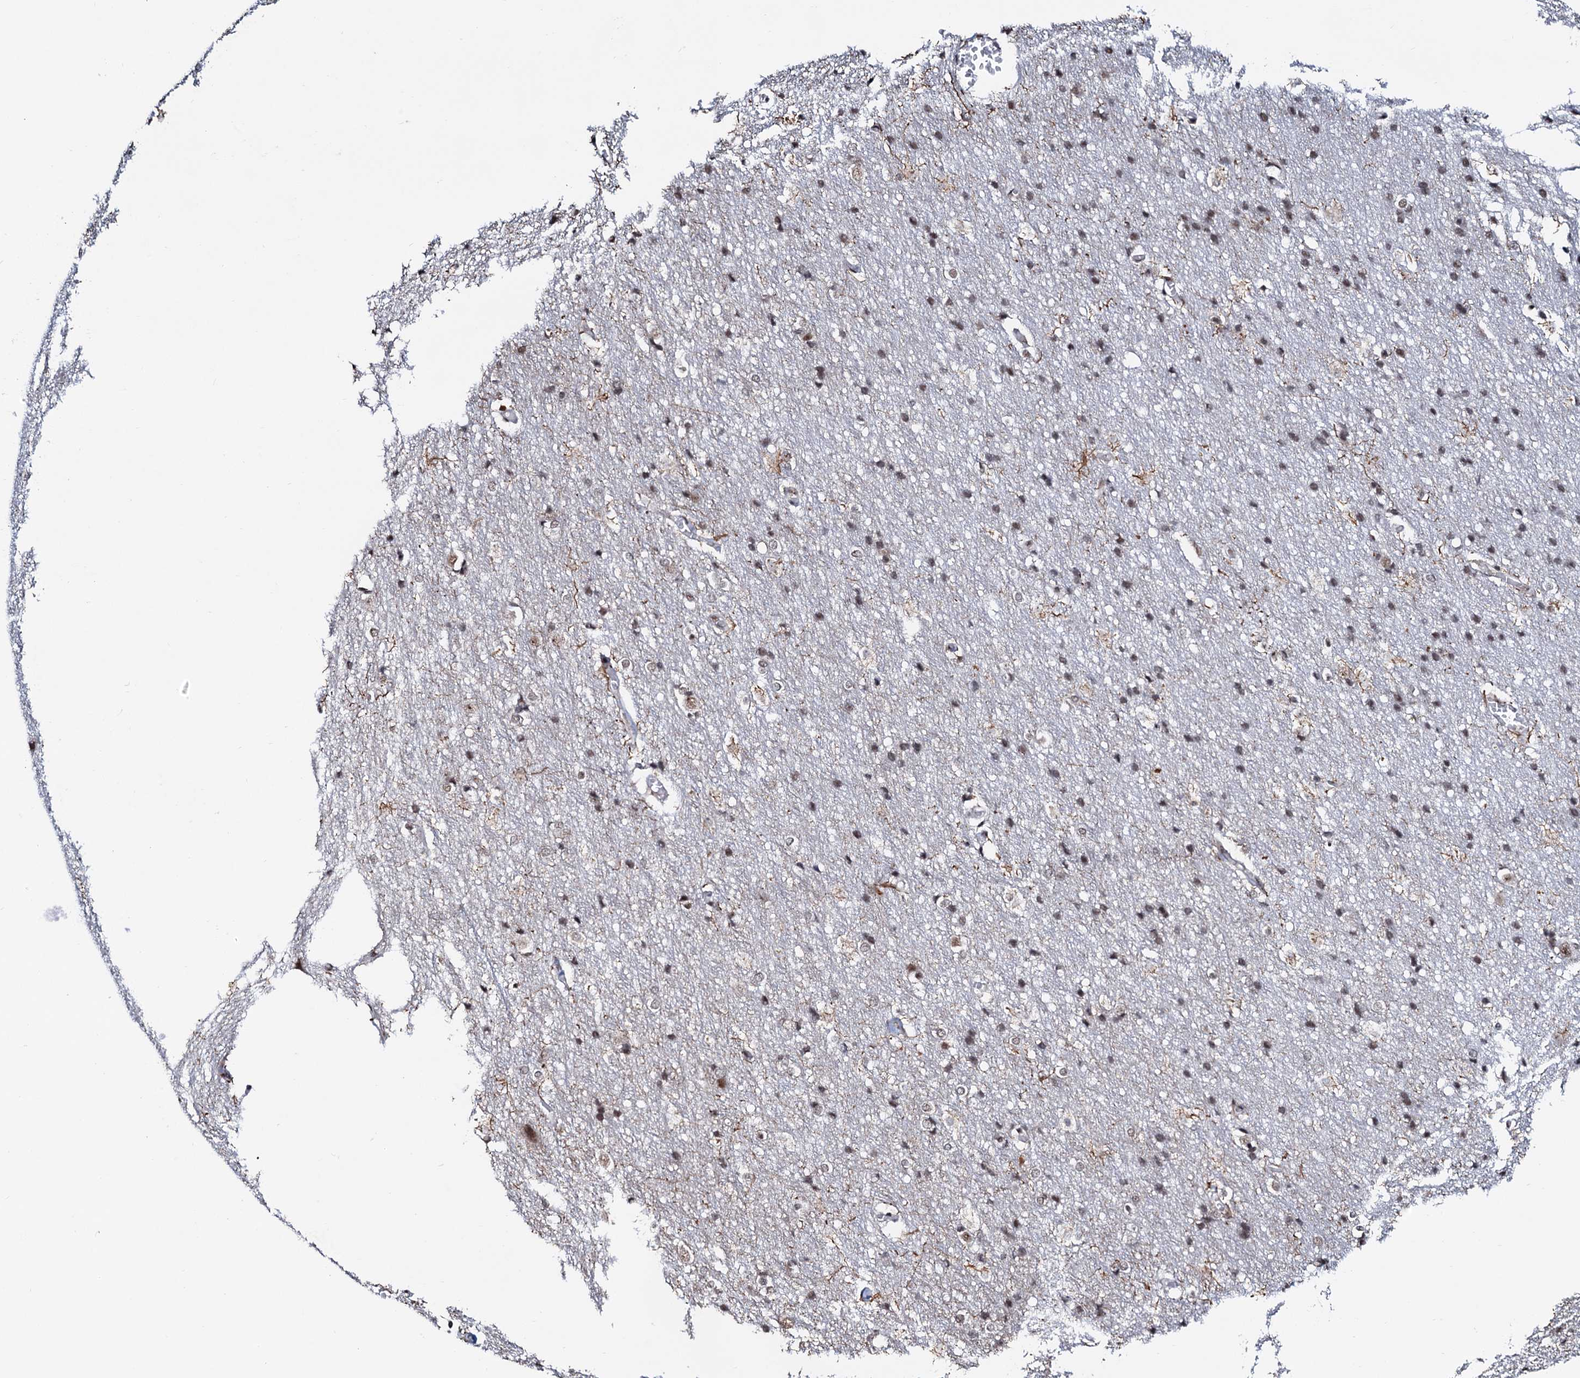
{"staining": {"intensity": "moderate", "quantity": "25%-75%", "location": "nuclear"}, "tissue": "cerebral cortex", "cell_type": "Endothelial cells", "image_type": "normal", "snomed": [{"axis": "morphology", "description": "Normal tissue, NOS"}, {"axis": "topography", "description": "Cerebral cortex"}], "caption": "About 25%-75% of endothelial cells in benign human cerebral cortex reveal moderate nuclear protein staining as visualized by brown immunohistochemical staining.", "gene": "PRPF18", "patient": {"sex": "male", "age": 54}}